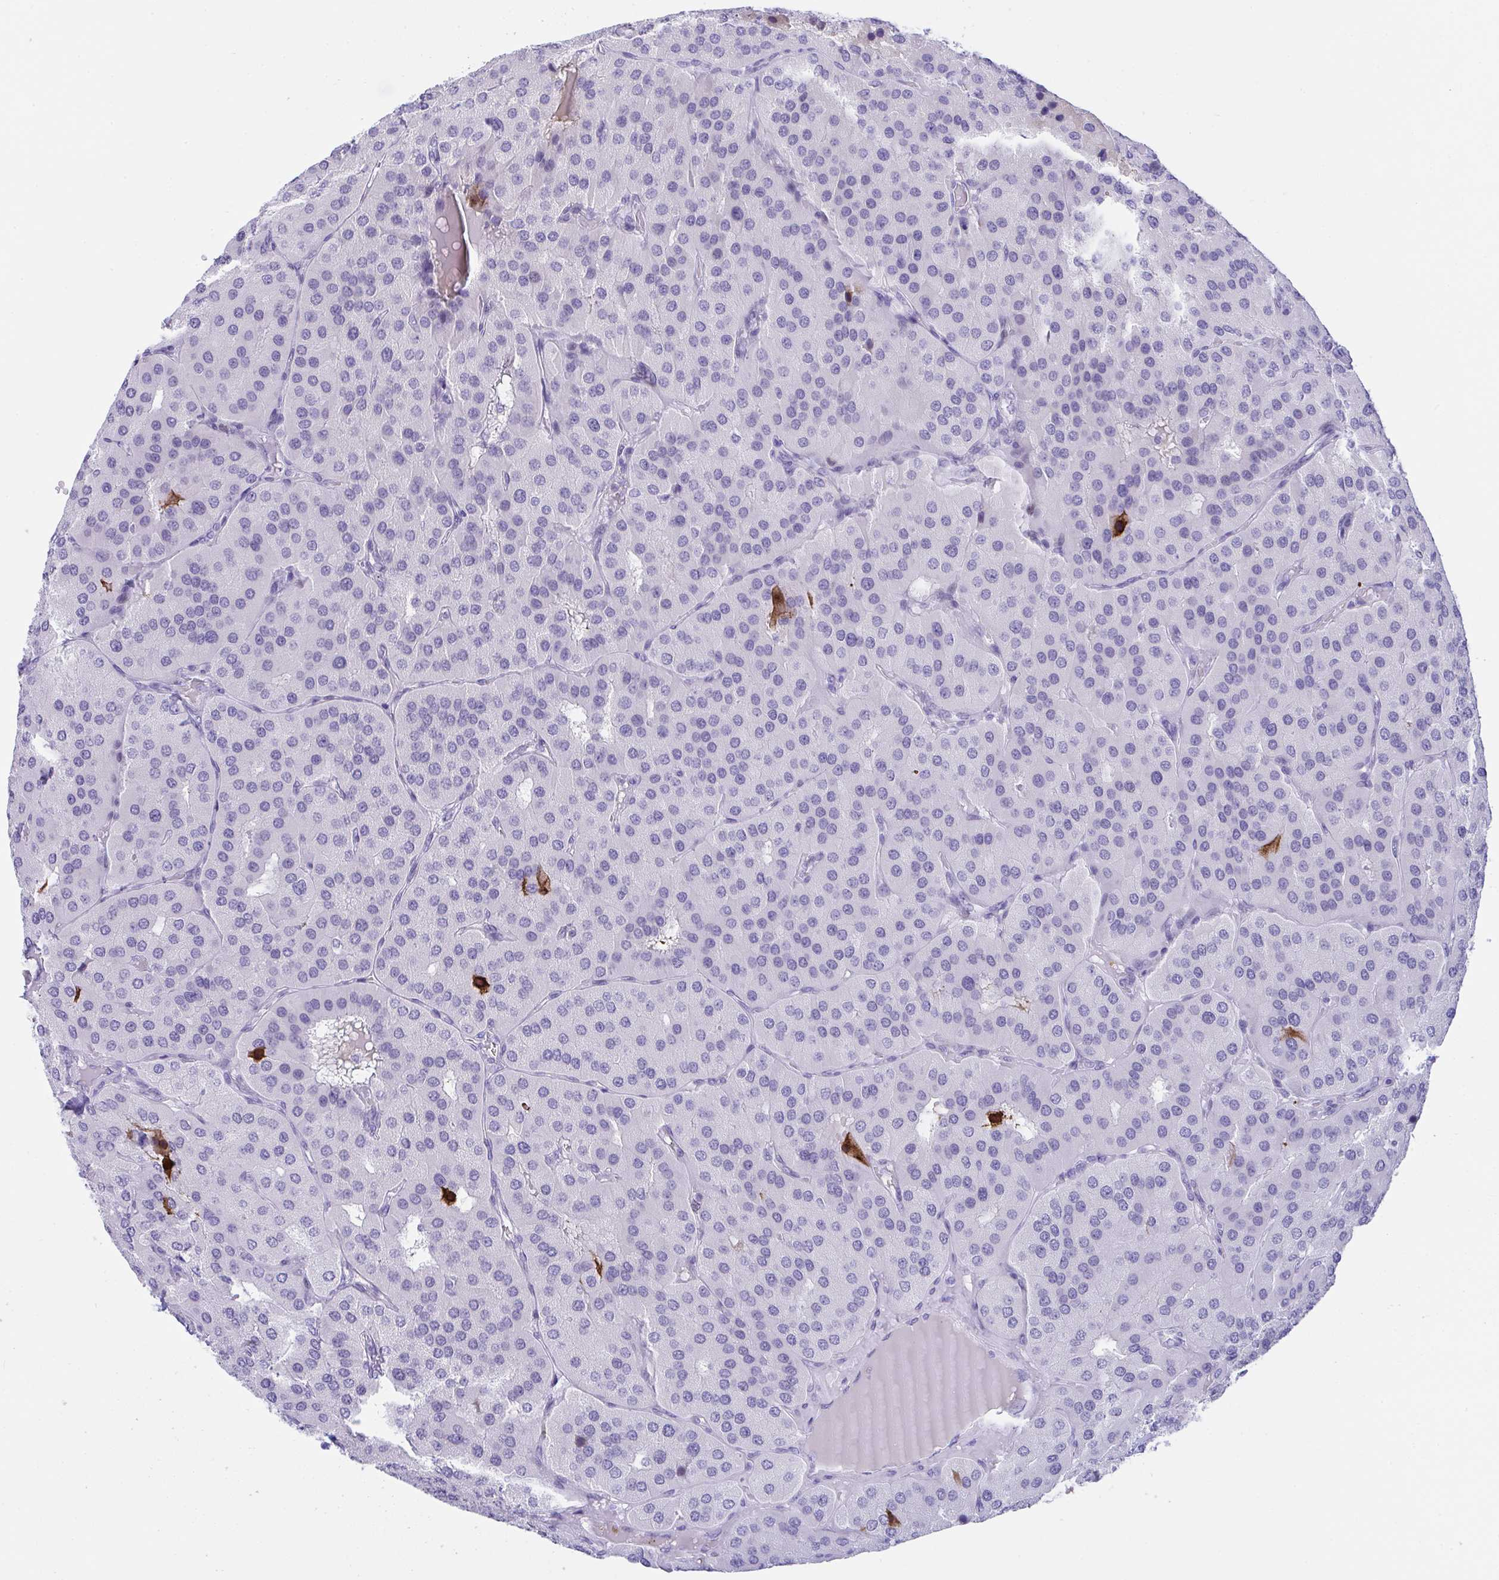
{"staining": {"intensity": "negative", "quantity": "none", "location": "none"}, "tissue": "parathyroid gland", "cell_type": "Glandular cells", "image_type": "normal", "snomed": [{"axis": "morphology", "description": "Normal tissue, NOS"}, {"axis": "morphology", "description": "Adenoma, NOS"}, {"axis": "topography", "description": "Parathyroid gland"}], "caption": "High magnification brightfield microscopy of unremarkable parathyroid gland stained with DAB (brown) and counterstained with hematoxylin (blue): glandular cells show no significant expression. Brightfield microscopy of immunohistochemistry stained with DAB (3,3'-diaminobenzidine) (brown) and hematoxylin (blue), captured at high magnification.", "gene": "KMT2E", "patient": {"sex": "female", "age": 86}}